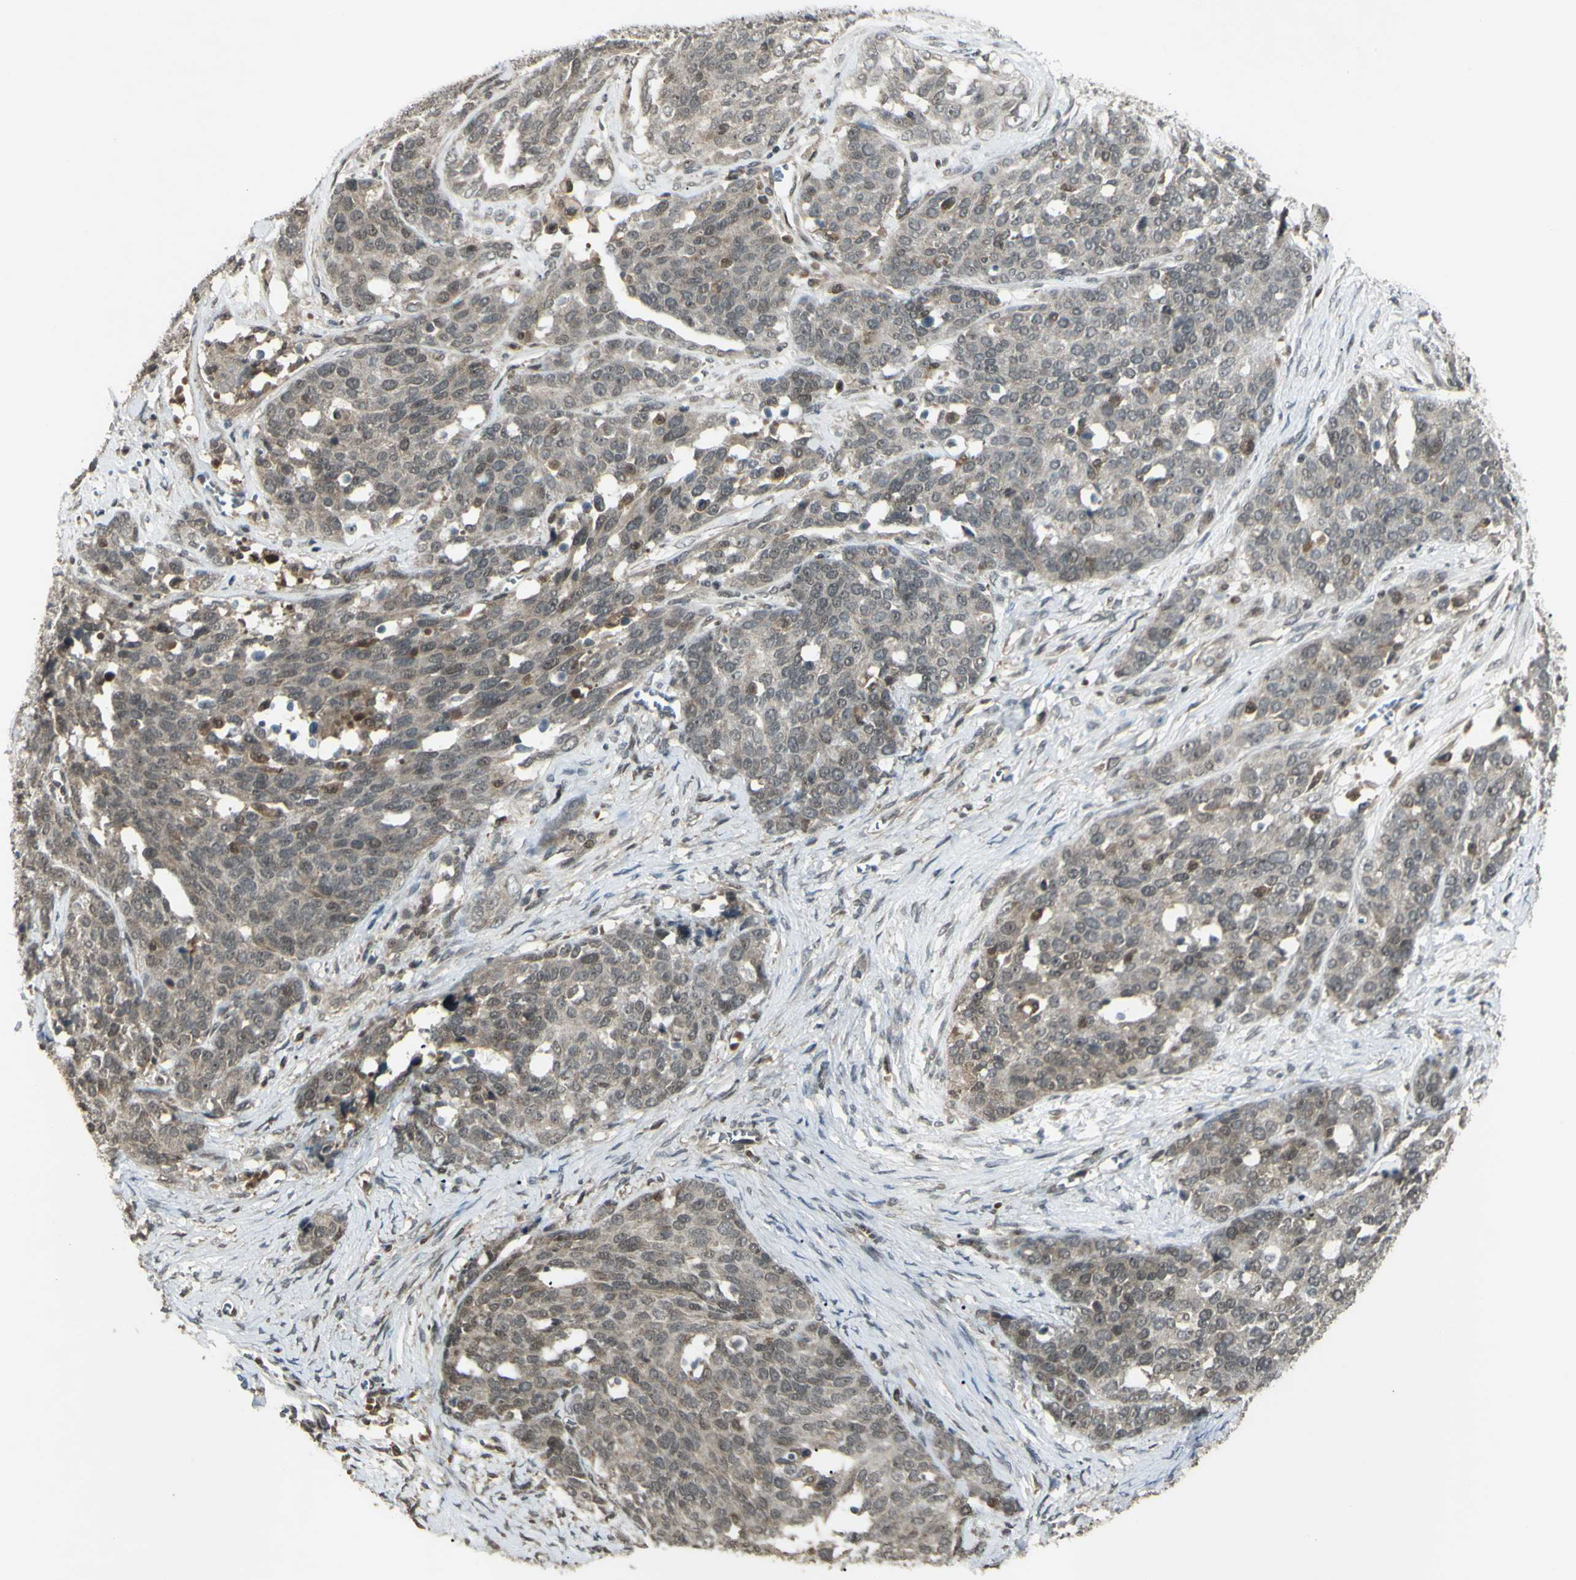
{"staining": {"intensity": "weak", "quantity": ">75%", "location": "cytoplasmic/membranous"}, "tissue": "ovarian cancer", "cell_type": "Tumor cells", "image_type": "cancer", "snomed": [{"axis": "morphology", "description": "Cystadenocarcinoma, serous, NOS"}, {"axis": "topography", "description": "Ovary"}], "caption": "Ovarian serous cystadenocarcinoma stained with a protein marker reveals weak staining in tumor cells.", "gene": "BLNK", "patient": {"sex": "female", "age": 44}}